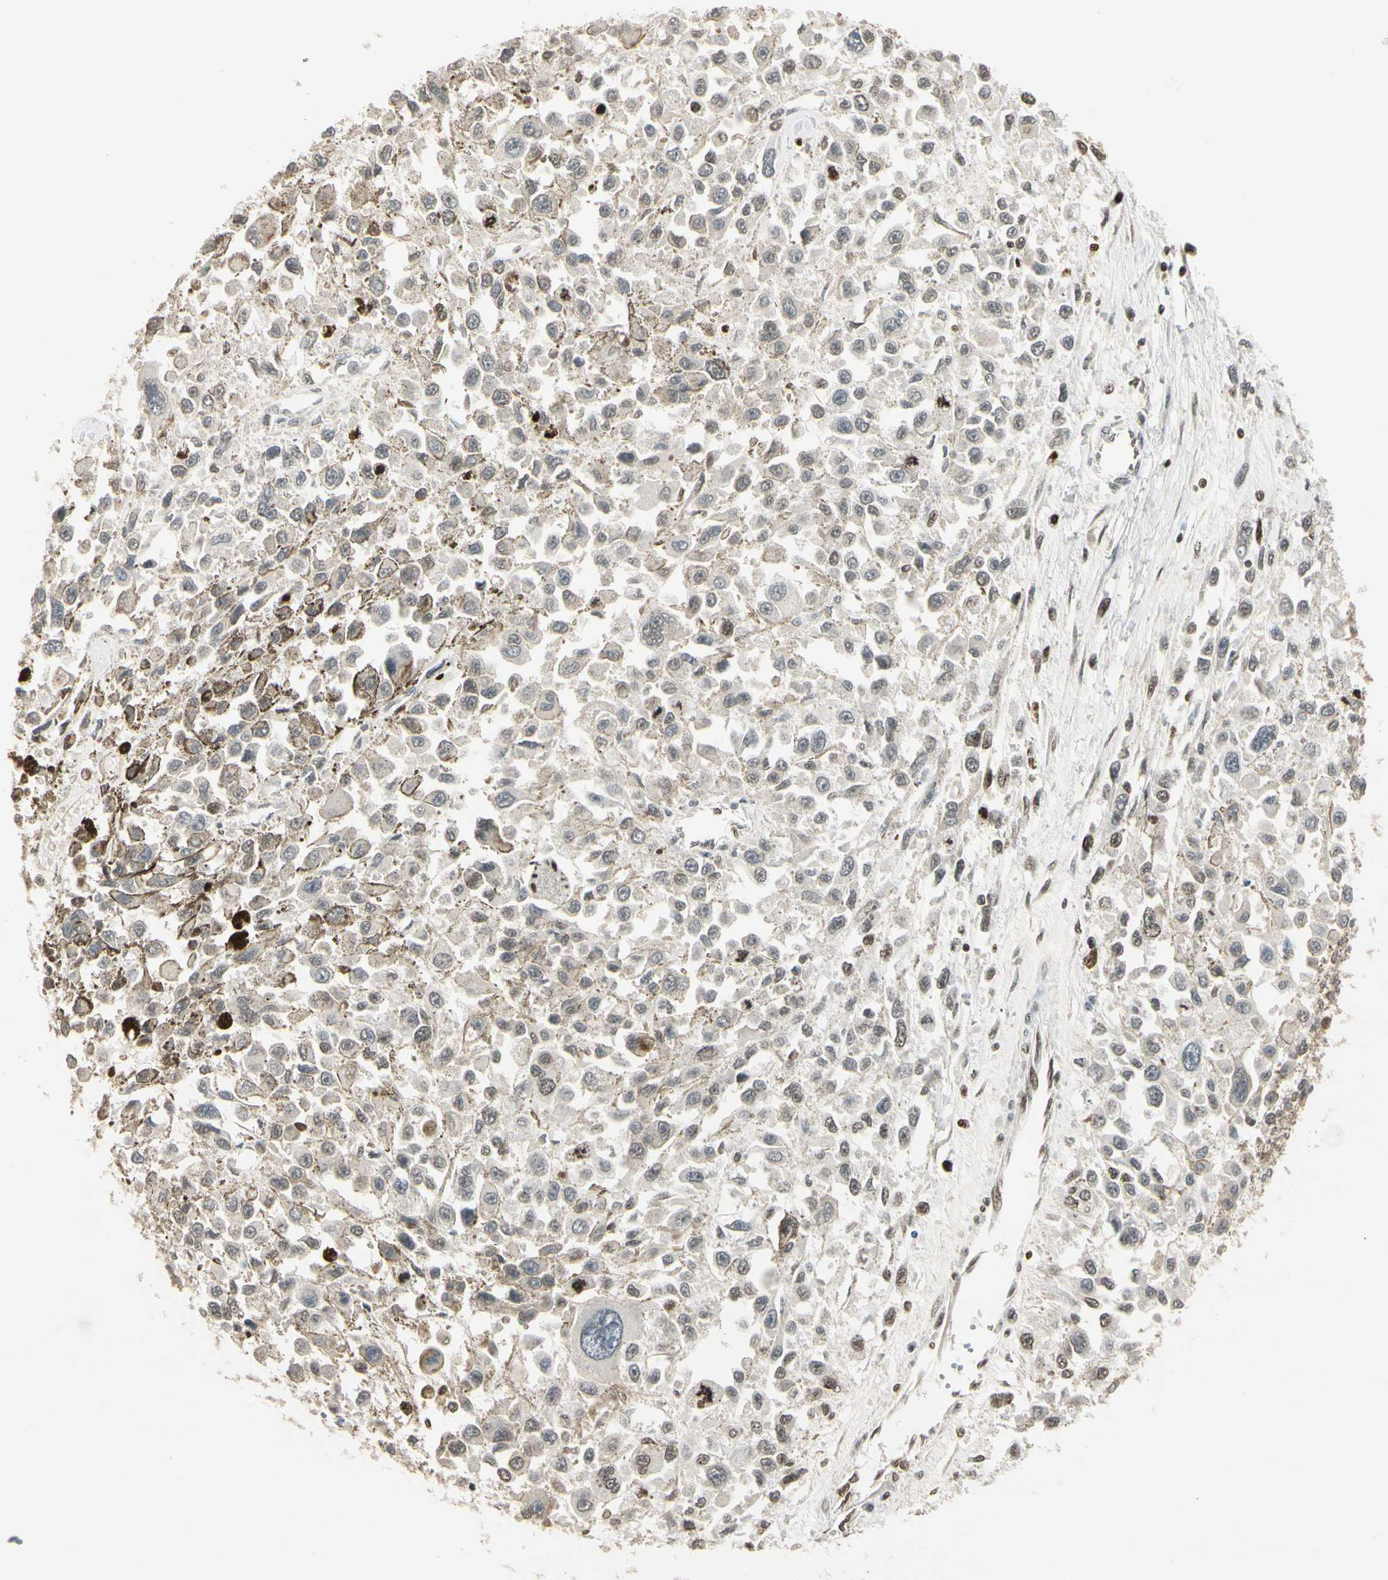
{"staining": {"intensity": "negative", "quantity": "none", "location": "none"}, "tissue": "melanoma", "cell_type": "Tumor cells", "image_type": "cancer", "snomed": [{"axis": "morphology", "description": "Malignant melanoma, Metastatic site"}, {"axis": "topography", "description": "Lymph node"}], "caption": "Histopathology image shows no significant protein staining in tumor cells of malignant melanoma (metastatic site).", "gene": "EVC", "patient": {"sex": "male", "age": 59}}